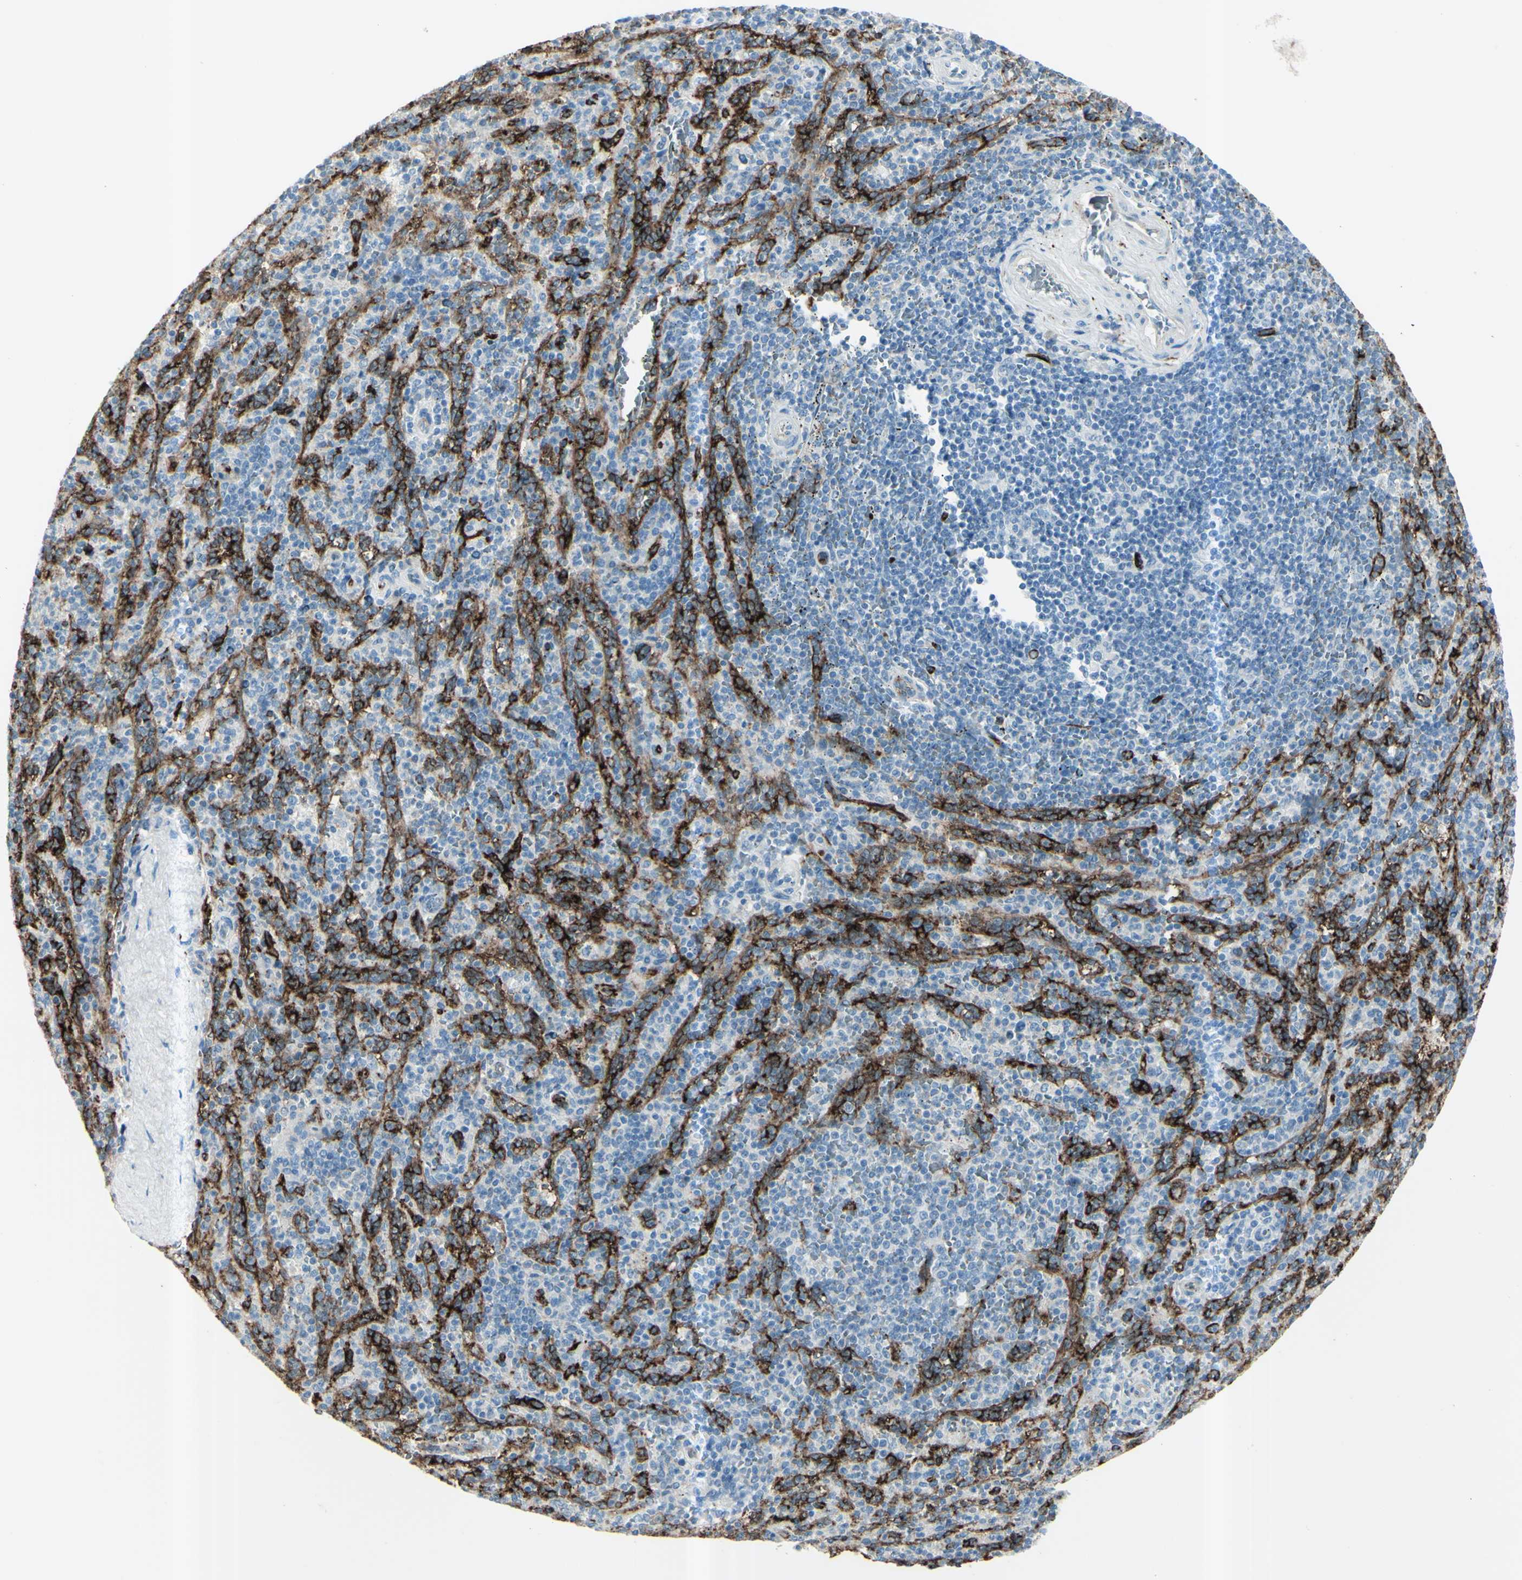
{"staining": {"intensity": "negative", "quantity": "none", "location": "none"}, "tissue": "spleen", "cell_type": "Cells in red pulp", "image_type": "normal", "snomed": [{"axis": "morphology", "description": "Normal tissue, NOS"}, {"axis": "topography", "description": "Spleen"}], "caption": "Immunohistochemistry (IHC) histopathology image of unremarkable spleen stained for a protein (brown), which shows no positivity in cells in red pulp. (Stains: DAB immunohistochemistry (IHC) with hematoxylin counter stain, Microscopy: brightfield microscopy at high magnification).", "gene": "GPR34", "patient": {"sex": "male", "age": 36}}